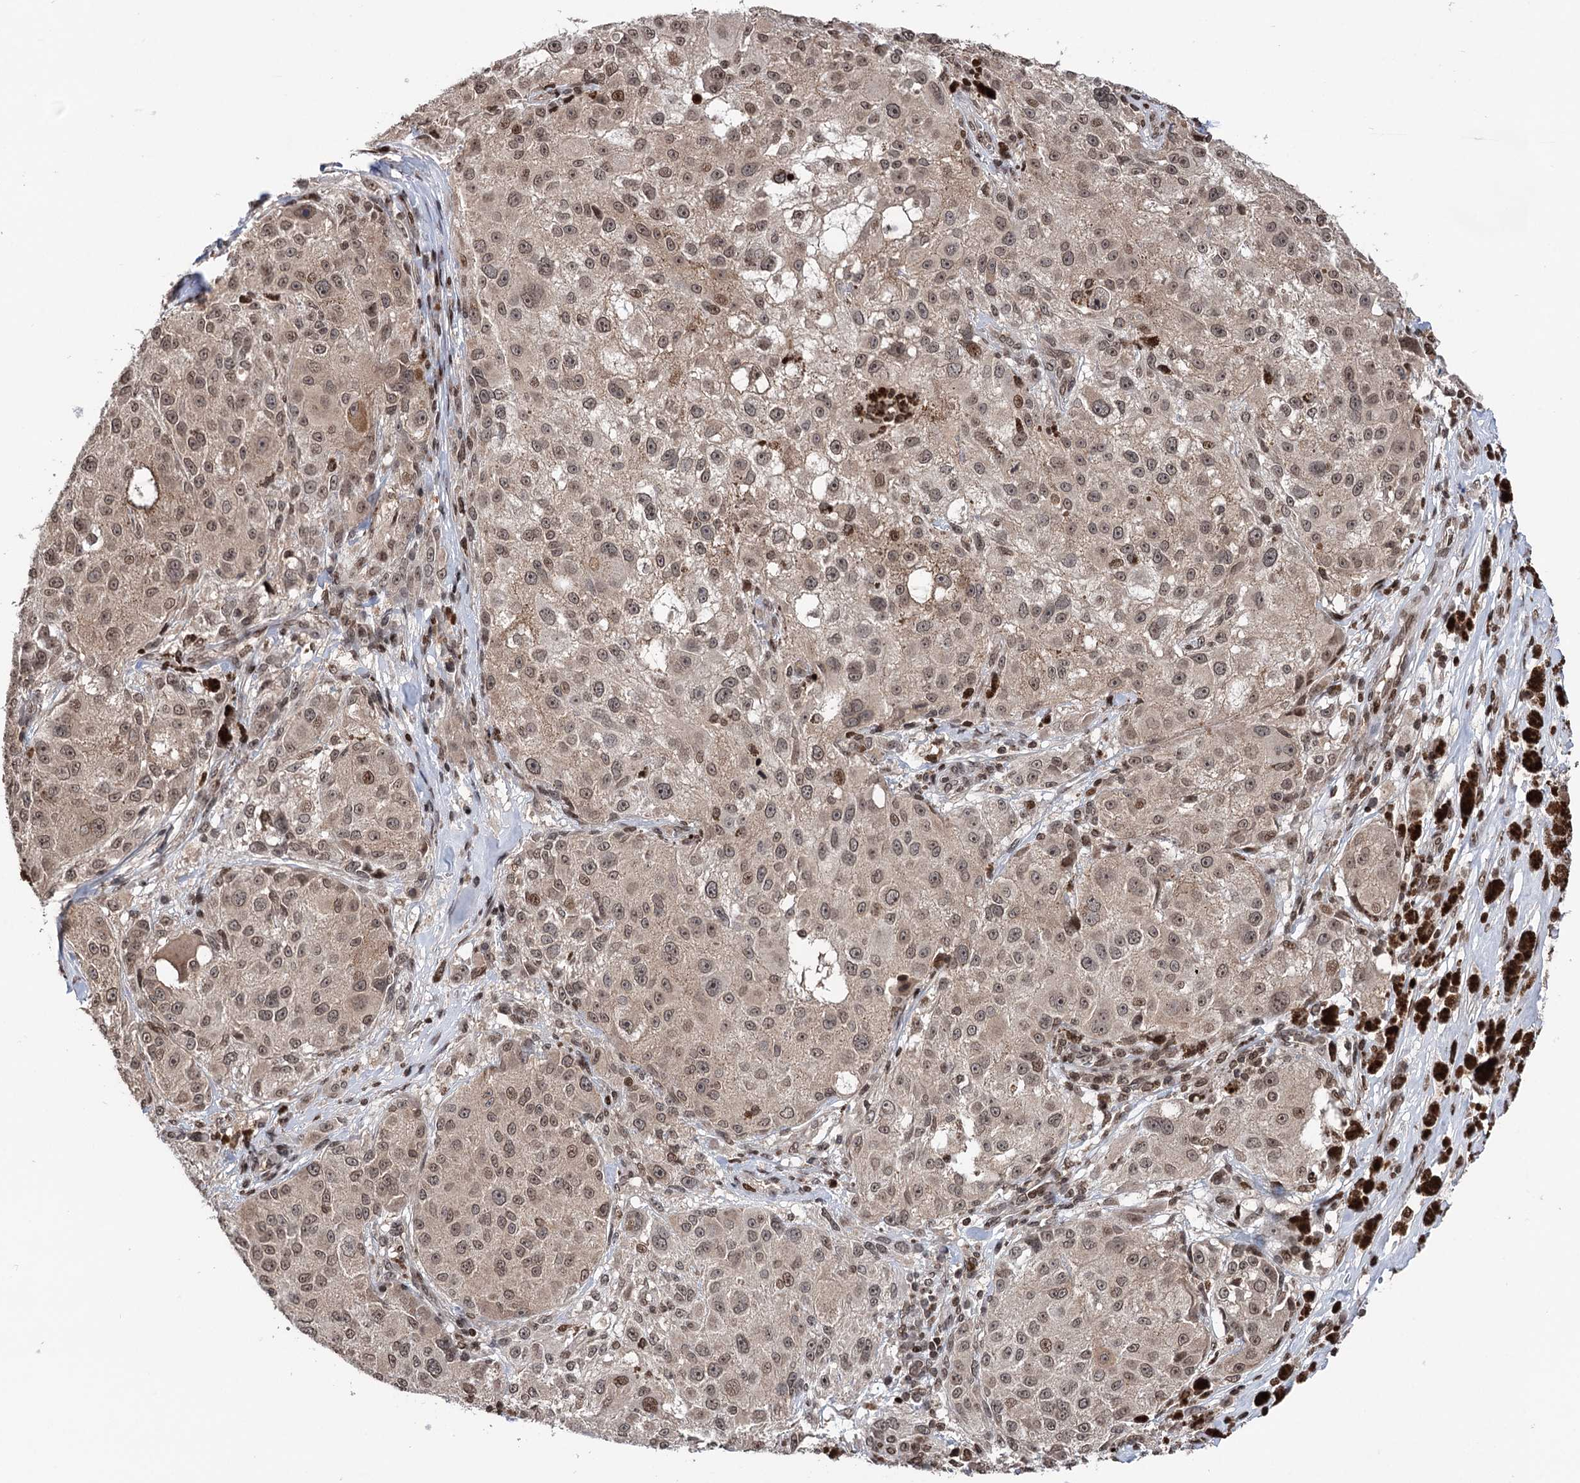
{"staining": {"intensity": "weak", "quantity": ">75%", "location": "cytoplasmic/membranous,nuclear"}, "tissue": "melanoma", "cell_type": "Tumor cells", "image_type": "cancer", "snomed": [{"axis": "morphology", "description": "Necrosis, NOS"}, {"axis": "morphology", "description": "Malignant melanoma, NOS"}, {"axis": "topography", "description": "Skin"}], "caption": "Immunohistochemistry (IHC) (DAB) staining of human malignant melanoma reveals weak cytoplasmic/membranous and nuclear protein expression in approximately >75% of tumor cells.", "gene": "CCDC77", "patient": {"sex": "female", "age": 87}}